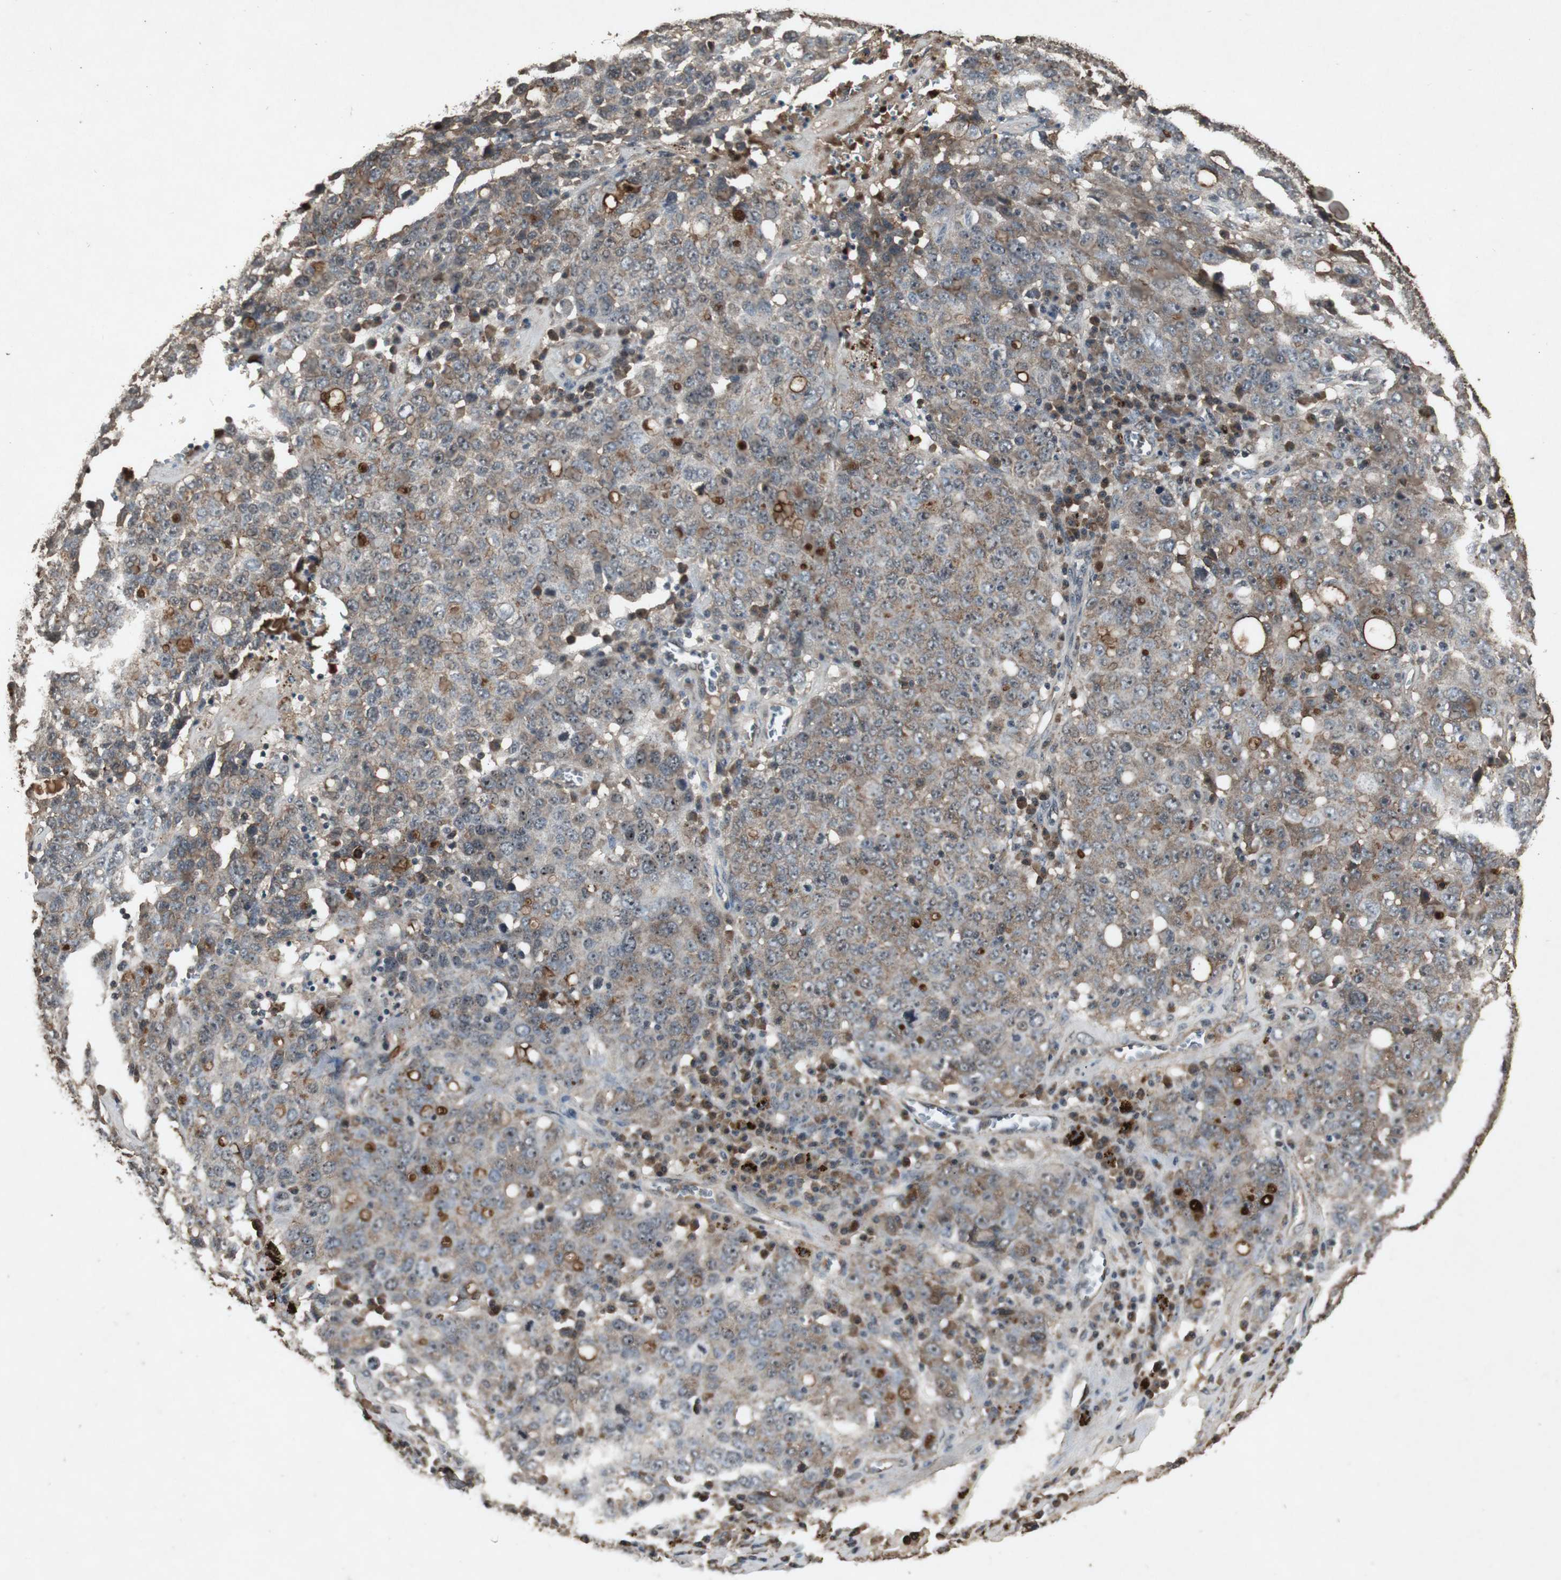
{"staining": {"intensity": "moderate", "quantity": ">75%", "location": "cytoplasmic/membranous"}, "tissue": "ovarian cancer", "cell_type": "Tumor cells", "image_type": "cancer", "snomed": [{"axis": "morphology", "description": "Carcinoma, endometroid"}, {"axis": "topography", "description": "Ovary"}], "caption": "Immunohistochemistry histopathology image of neoplastic tissue: human endometroid carcinoma (ovarian) stained using immunohistochemistry demonstrates medium levels of moderate protein expression localized specifically in the cytoplasmic/membranous of tumor cells, appearing as a cytoplasmic/membranous brown color.", "gene": "EMX1", "patient": {"sex": "female", "age": 62}}